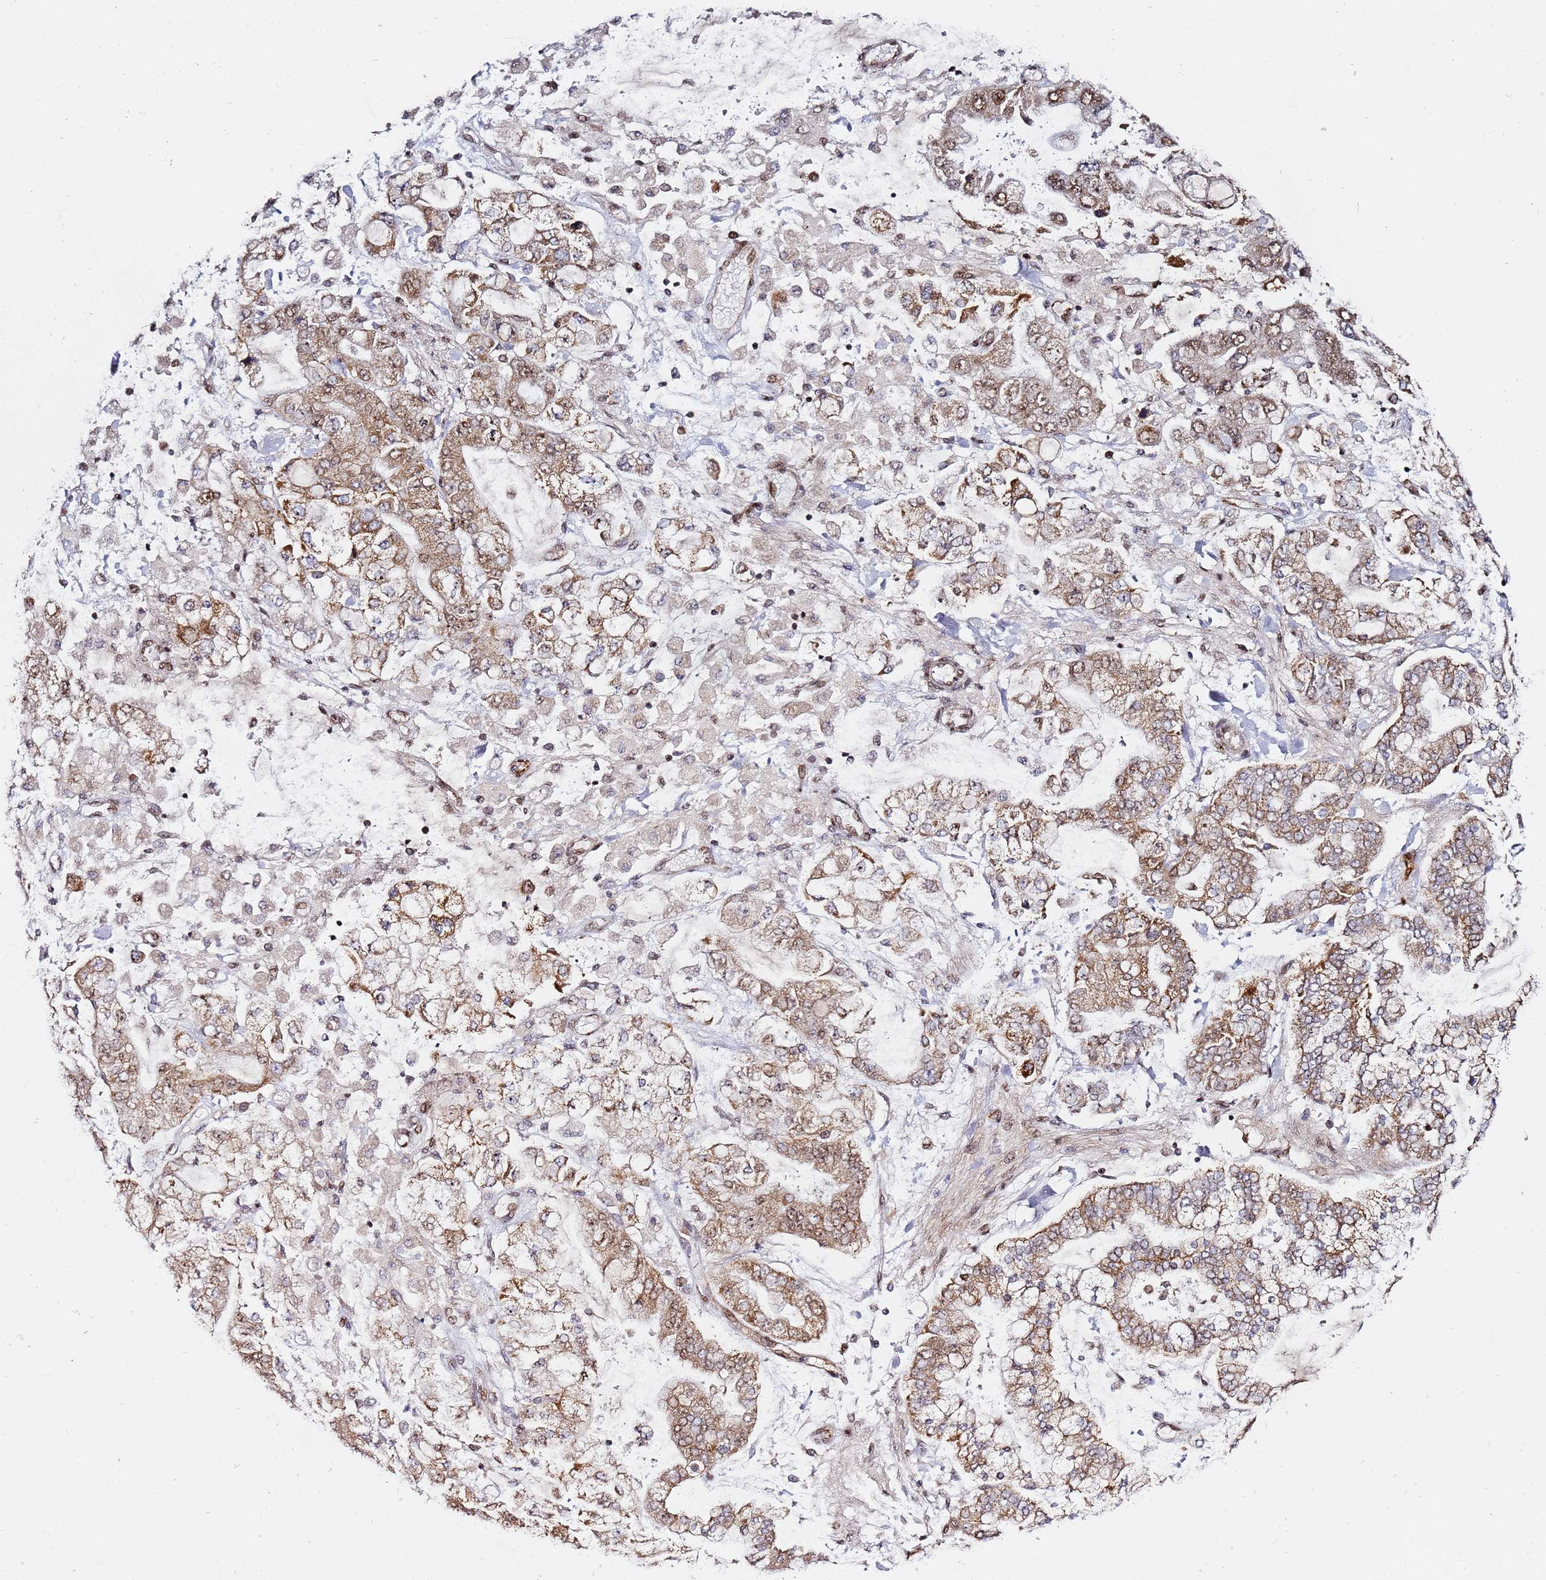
{"staining": {"intensity": "moderate", "quantity": ">75%", "location": "cytoplasmic/membranous,nuclear"}, "tissue": "stomach cancer", "cell_type": "Tumor cells", "image_type": "cancer", "snomed": [{"axis": "morphology", "description": "Normal tissue, NOS"}, {"axis": "morphology", "description": "Adenocarcinoma, NOS"}, {"axis": "topography", "description": "Stomach, upper"}, {"axis": "topography", "description": "Stomach"}], "caption": "Immunohistochemistry staining of stomach adenocarcinoma, which displays medium levels of moderate cytoplasmic/membranous and nuclear positivity in about >75% of tumor cells indicating moderate cytoplasmic/membranous and nuclear protein positivity. The staining was performed using DAB (brown) for protein detection and nuclei were counterstained in hematoxylin (blue).", "gene": "TP53AIP1", "patient": {"sex": "male", "age": 76}}